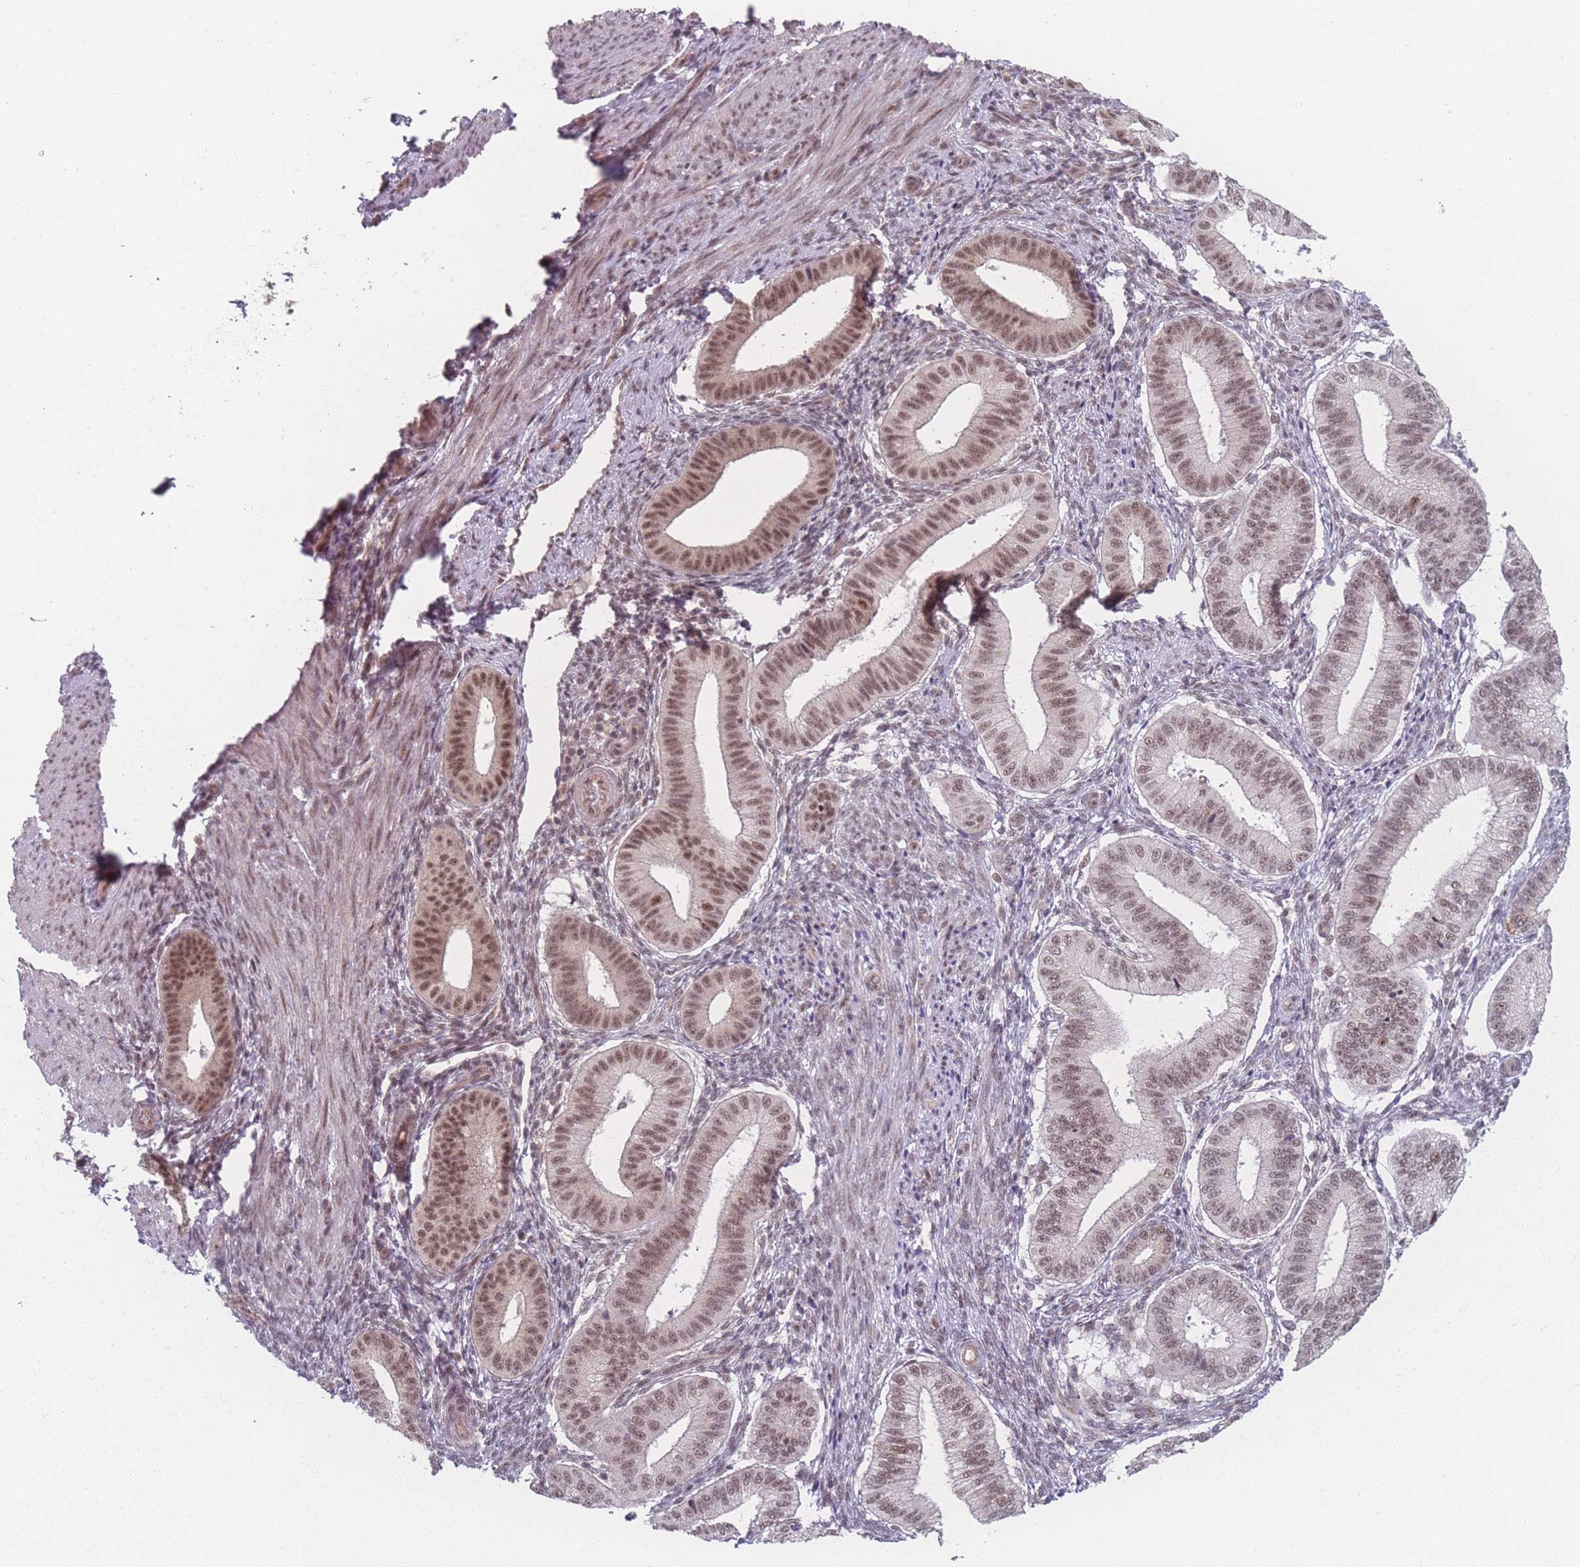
{"staining": {"intensity": "negative", "quantity": "none", "location": "none"}, "tissue": "endometrium", "cell_type": "Cells in endometrial stroma", "image_type": "normal", "snomed": [{"axis": "morphology", "description": "Normal tissue, NOS"}, {"axis": "topography", "description": "Endometrium"}], "caption": "Cells in endometrial stroma are negative for protein expression in benign human endometrium. The staining was performed using DAB to visualize the protein expression in brown, while the nuclei were stained in blue with hematoxylin (Magnification: 20x).", "gene": "ZC3H14", "patient": {"sex": "female", "age": 39}}